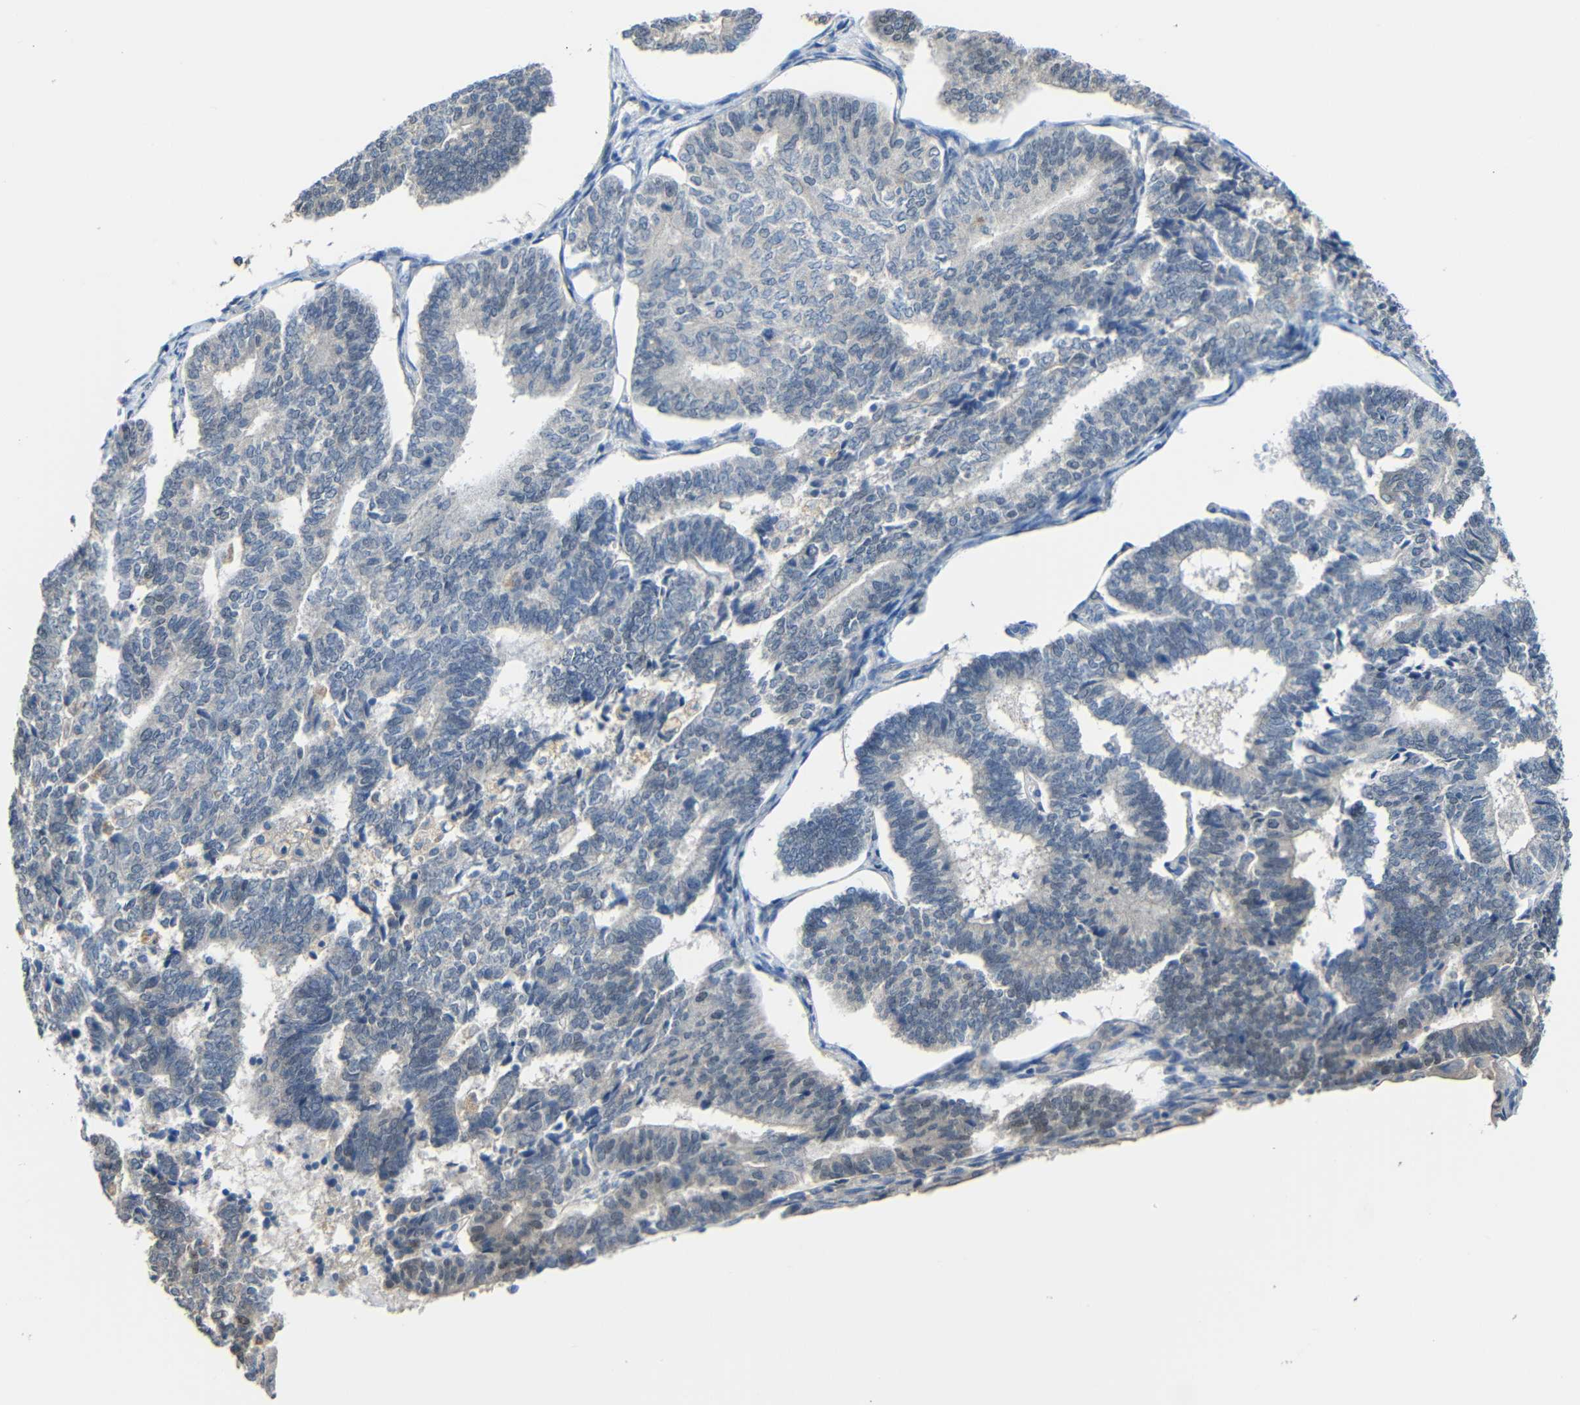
{"staining": {"intensity": "negative", "quantity": "none", "location": "none"}, "tissue": "endometrial cancer", "cell_type": "Tumor cells", "image_type": "cancer", "snomed": [{"axis": "morphology", "description": "Adenocarcinoma, NOS"}, {"axis": "topography", "description": "Endometrium"}], "caption": "Image shows no protein expression in tumor cells of endometrial cancer tissue. (IHC, brightfield microscopy, high magnification).", "gene": "STBD1", "patient": {"sex": "female", "age": 70}}